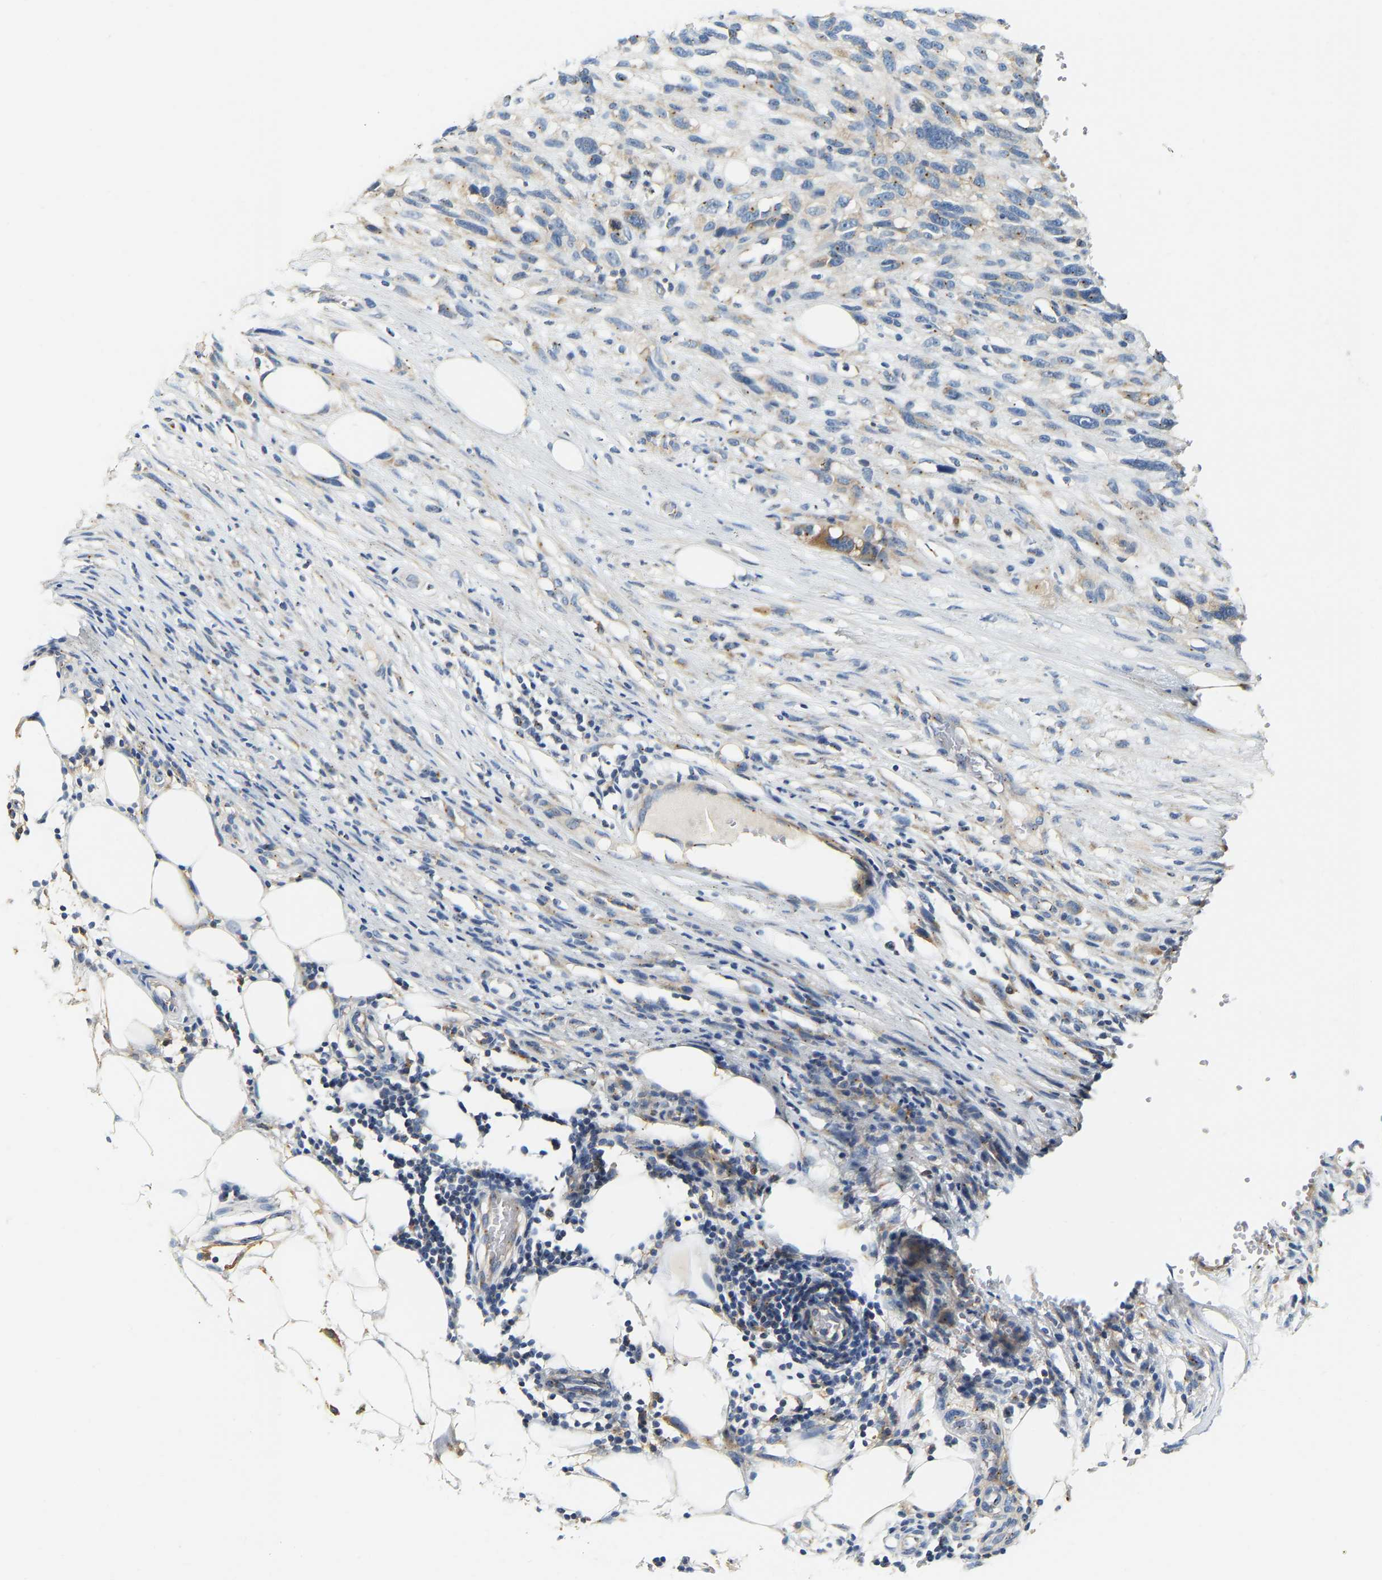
{"staining": {"intensity": "weak", "quantity": "<25%", "location": "cytoplasmic/membranous"}, "tissue": "melanoma", "cell_type": "Tumor cells", "image_type": "cancer", "snomed": [{"axis": "morphology", "description": "Malignant melanoma, NOS"}, {"axis": "topography", "description": "Skin"}], "caption": "Immunohistochemical staining of malignant melanoma shows no significant positivity in tumor cells.", "gene": "PCNT", "patient": {"sex": "female", "age": 55}}